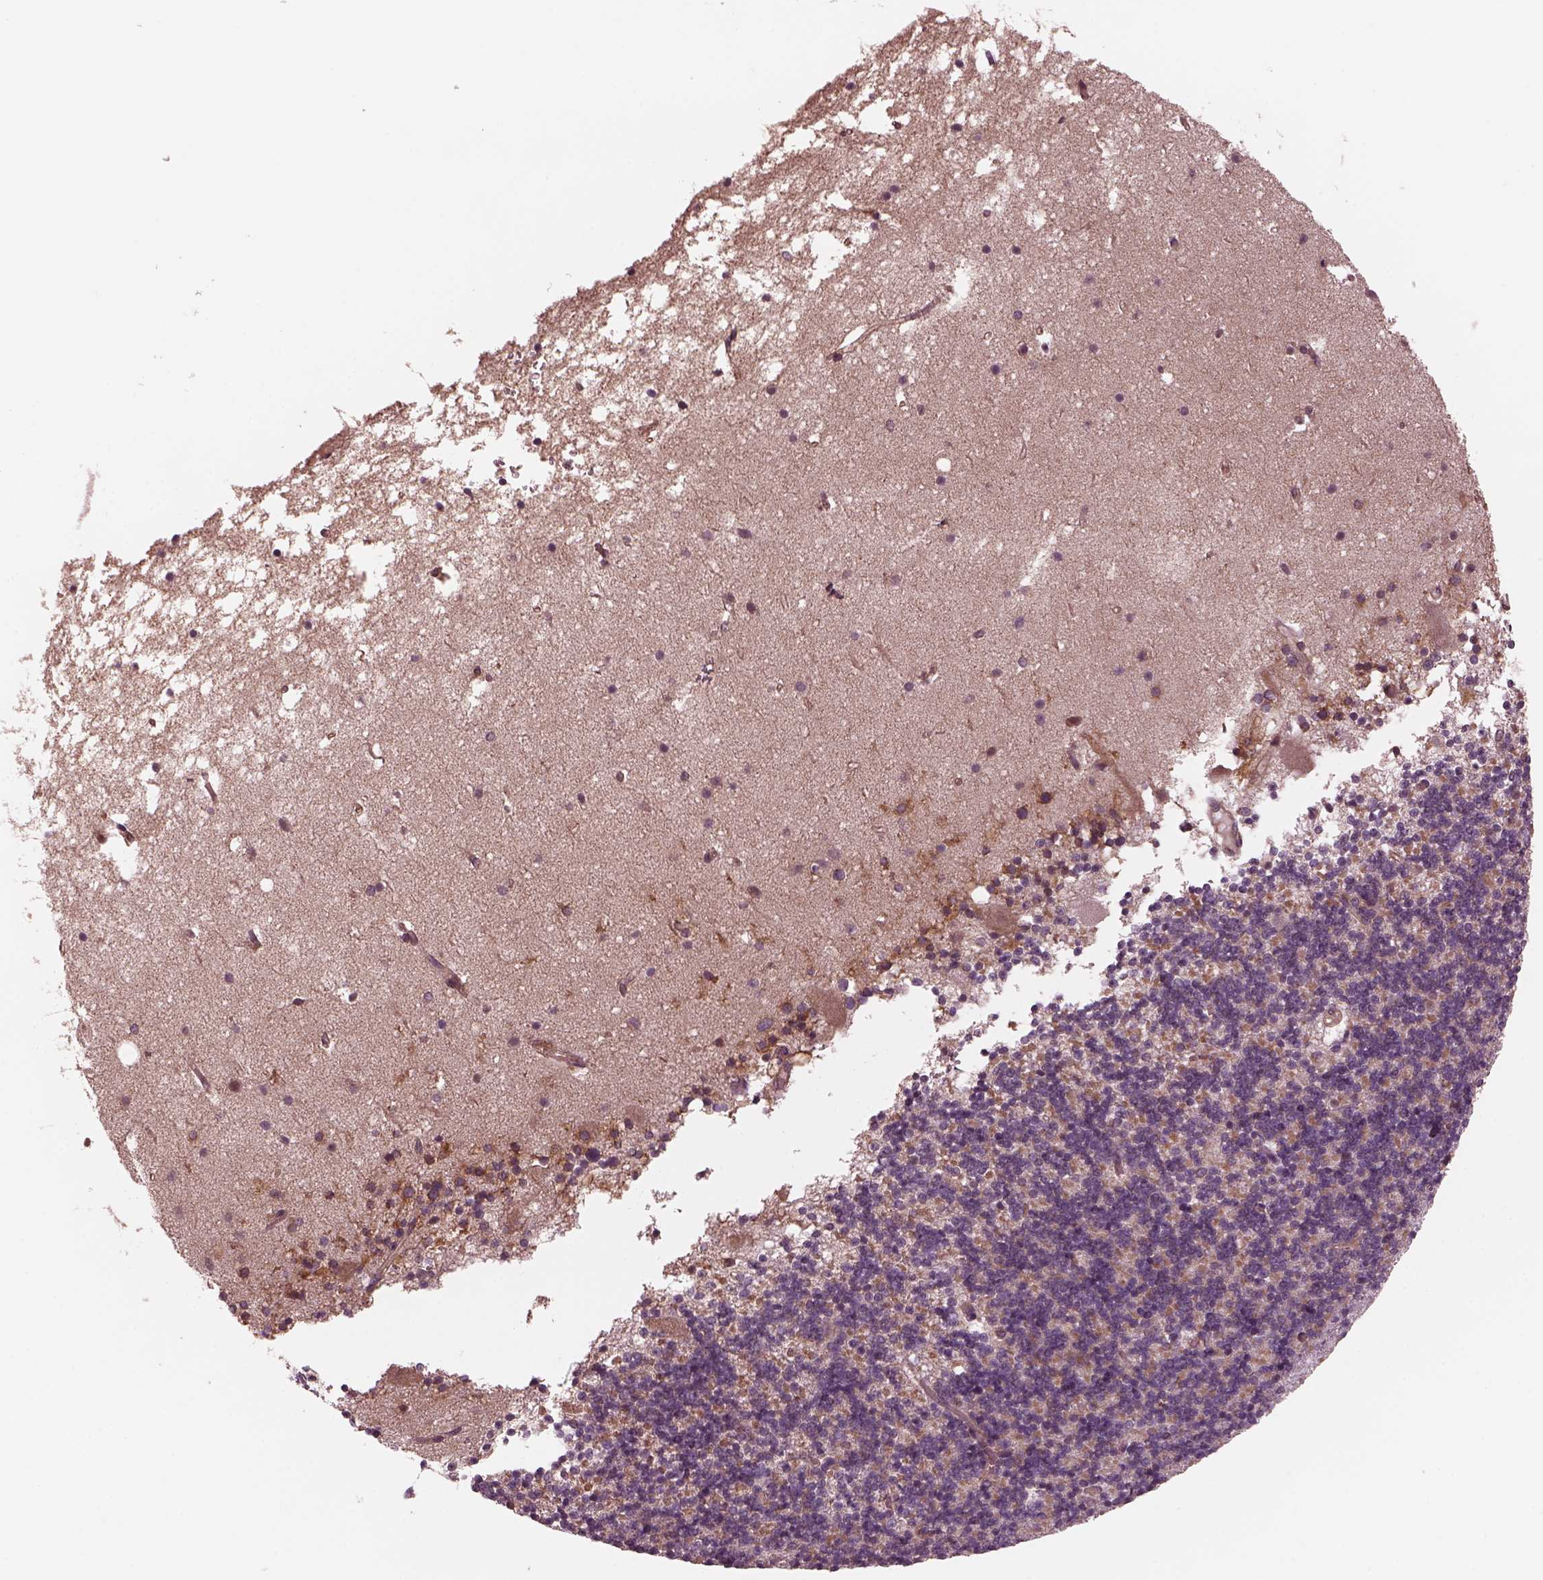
{"staining": {"intensity": "moderate", "quantity": "<25%", "location": "cytoplasmic/membranous"}, "tissue": "cerebellum", "cell_type": "Cells in granular layer", "image_type": "normal", "snomed": [{"axis": "morphology", "description": "Normal tissue, NOS"}, {"axis": "topography", "description": "Cerebellum"}], "caption": "Immunohistochemical staining of normal human cerebellum demonstrates moderate cytoplasmic/membranous protein staining in approximately <25% of cells in granular layer.", "gene": "TUBG1", "patient": {"sex": "male", "age": 70}}